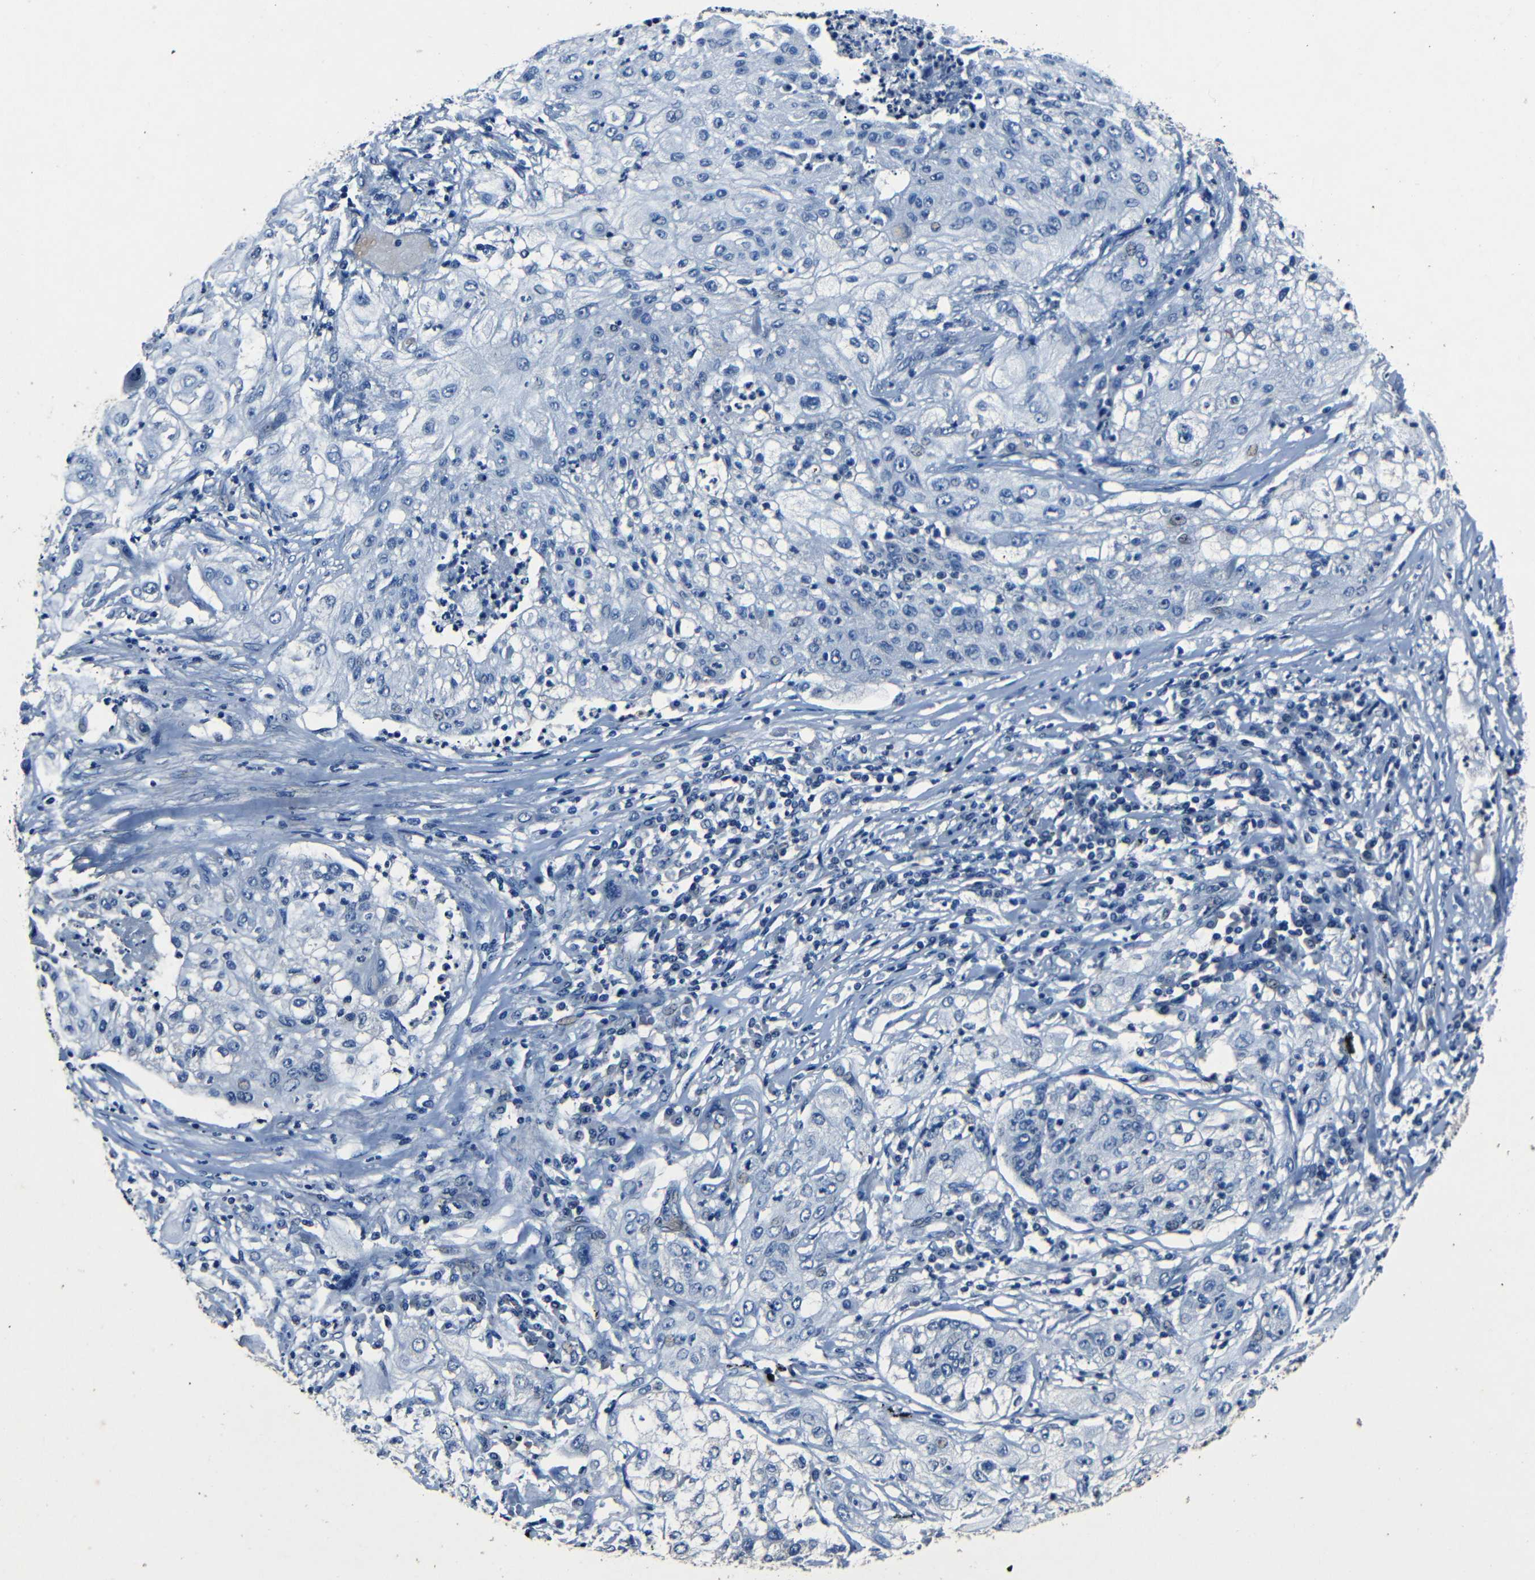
{"staining": {"intensity": "negative", "quantity": "none", "location": "none"}, "tissue": "lung cancer", "cell_type": "Tumor cells", "image_type": "cancer", "snomed": [{"axis": "morphology", "description": "Inflammation, NOS"}, {"axis": "morphology", "description": "Squamous cell carcinoma, NOS"}, {"axis": "topography", "description": "Lymph node"}, {"axis": "topography", "description": "Soft tissue"}, {"axis": "topography", "description": "Lung"}], "caption": "An immunohistochemistry photomicrograph of lung squamous cell carcinoma is shown. There is no staining in tumor cells of lung squamous cell carcinoma.", "gene": "NCMAP", "patient": {"sex": "male", "age": 66}}